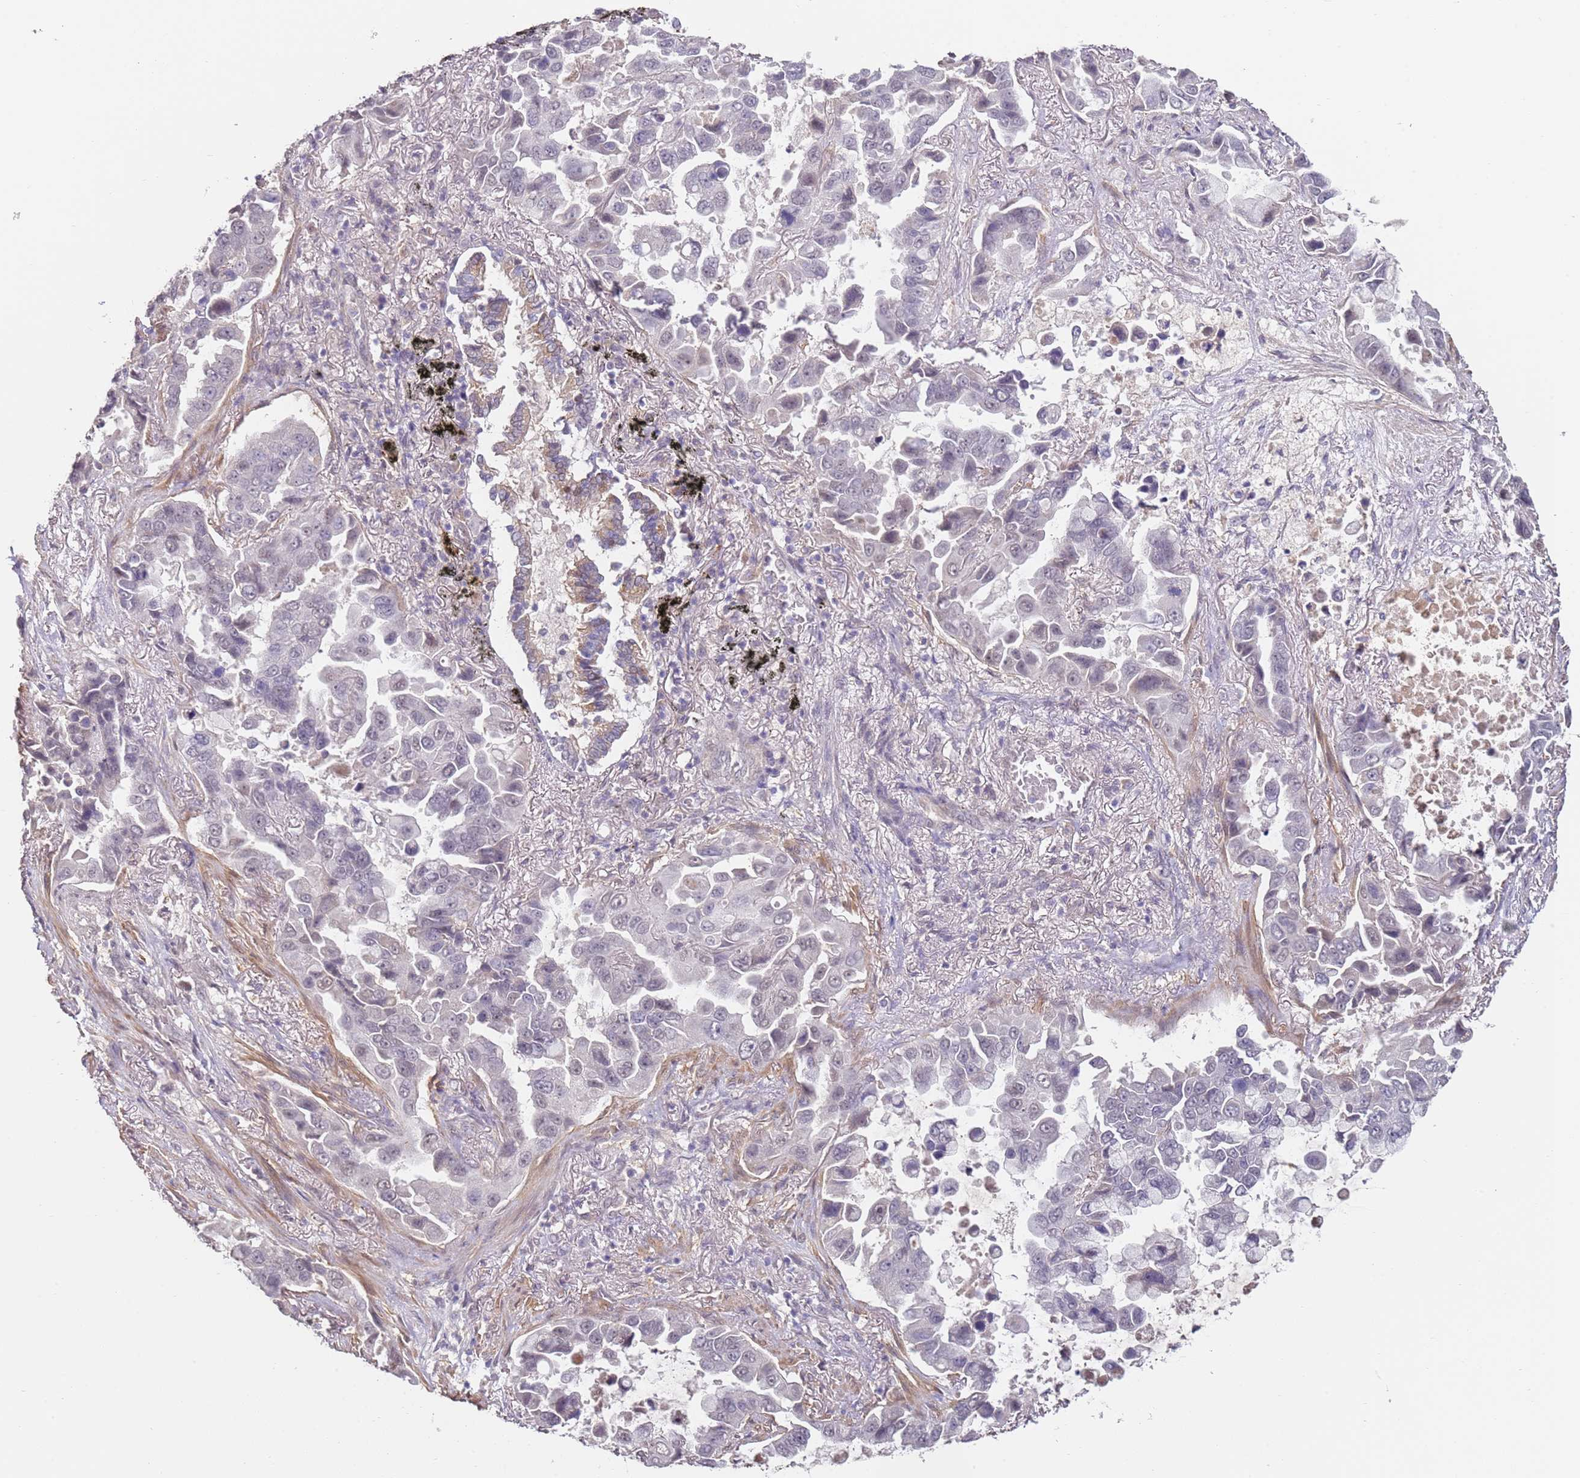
{"staining": {"intensity": "negative", "quantity": "none", "location": "none"}, "tissue": "lung cancer", "cell_type": "Tumor cells", "image_type": "cancer", "snomed": [{"axis": "morphology", "description": "Adenocarcinoma, NOS"}, {"axis": "topography", "description": "Lung"}], "caption": "Lung adenocarcinoma was stained to show a protein in brown. There is no significant expression in tumor cells.", "gene": "WDR93", "patient": {"sex": "male", "age": 64}}